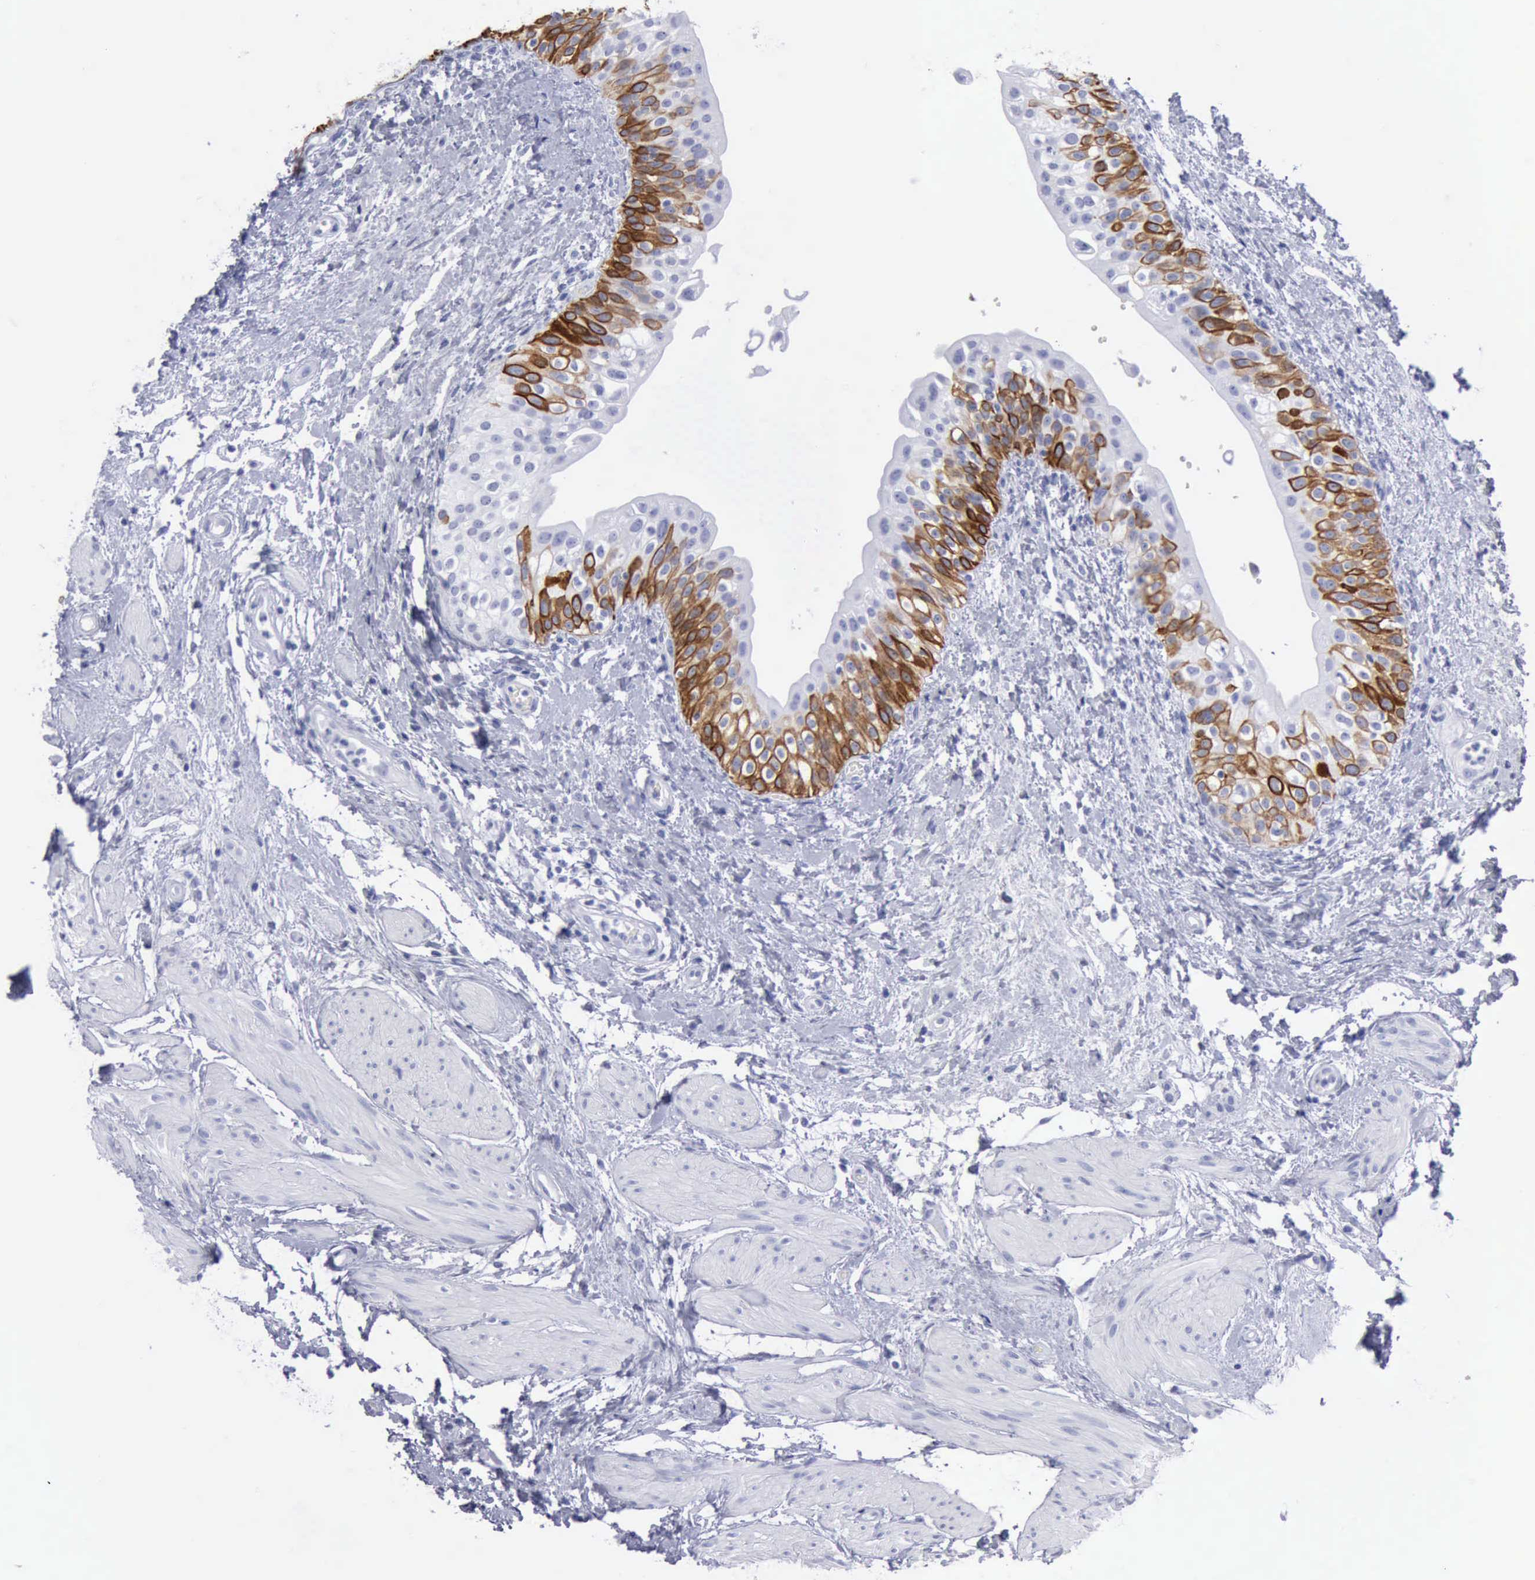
{"staining": {"intensity": "moderate", "quantity": ">75%", "location": "cytoplasmic/membranous"}, "tissue": "urinary bladder", "cell_type": "Urothelial cells", "image_type": "normal", "snomed": [{"axis": "morphology", "description": "Normal tissue, NOS"}, {"axis": "topography", "description": "Urinary bladder"}], "caption": "This is an image of immunohistochemistry staining of unremarkable urinary bladder, which shows moderate staining in the cytoplasmic/membranous of urothelial cells.", "gene": "KRT13", "patient": {"sex": "female", "age": 55}}